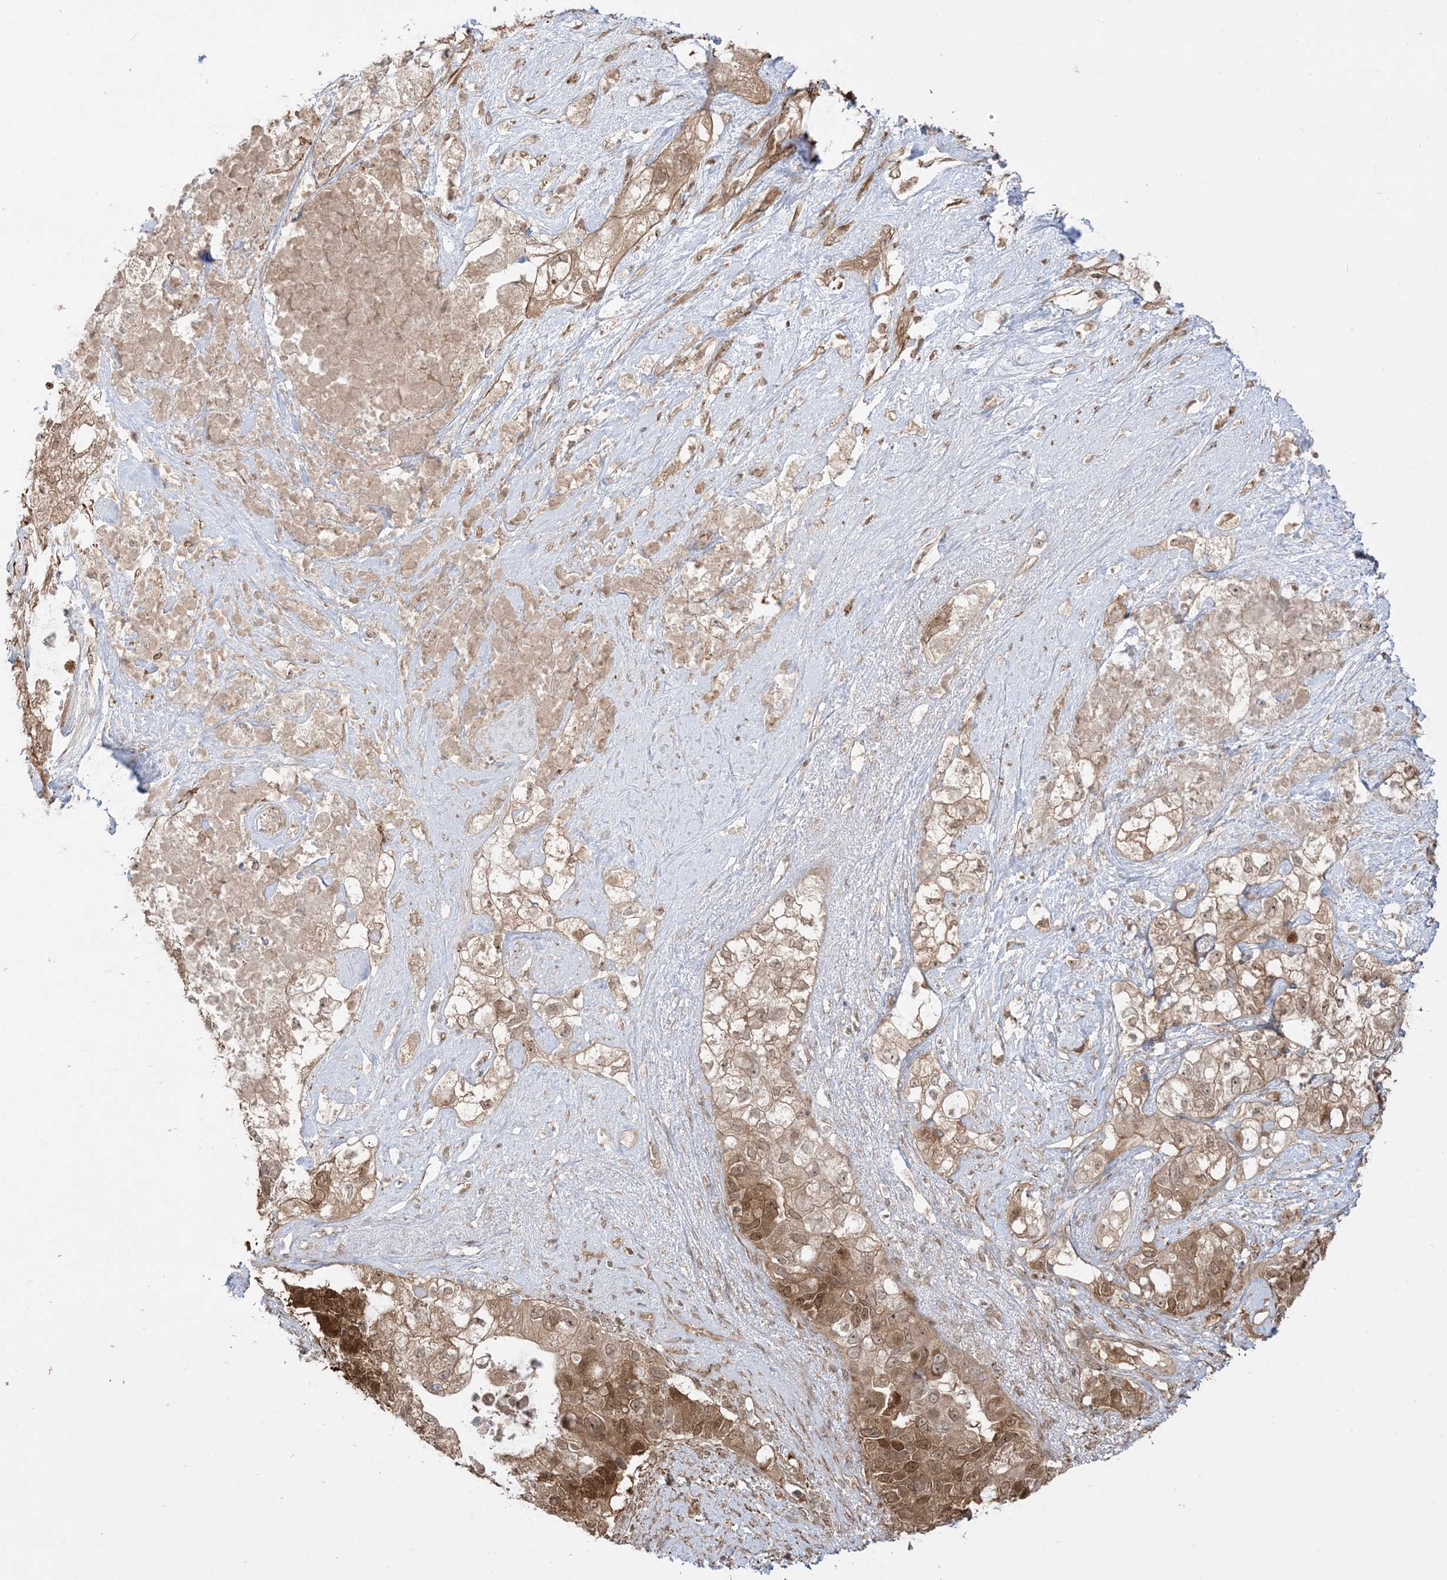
{"staining": {"intensity": "strong", "quantity": "25%-75%", "location": "cytoplasmic/membranous,nuclear"}, "tissue": "pancreatic cancer", "cell_type": "Tumor cells", "image_type": "cancer", "snomed": [{"axis": "morphology", "description": "Adenocarcinoma, NOS"}, {"axis": "topography", "description": "Pancreas"}], "caption": "Tumor cells display high levels of strong cytoplasmic/membranous and nuclear staining in approximately 25%-75% of cells in pancreatic cancer (adenocarcinoma).", "gene": "TBCC", "patient": {"sex": "female", "age": 56}}